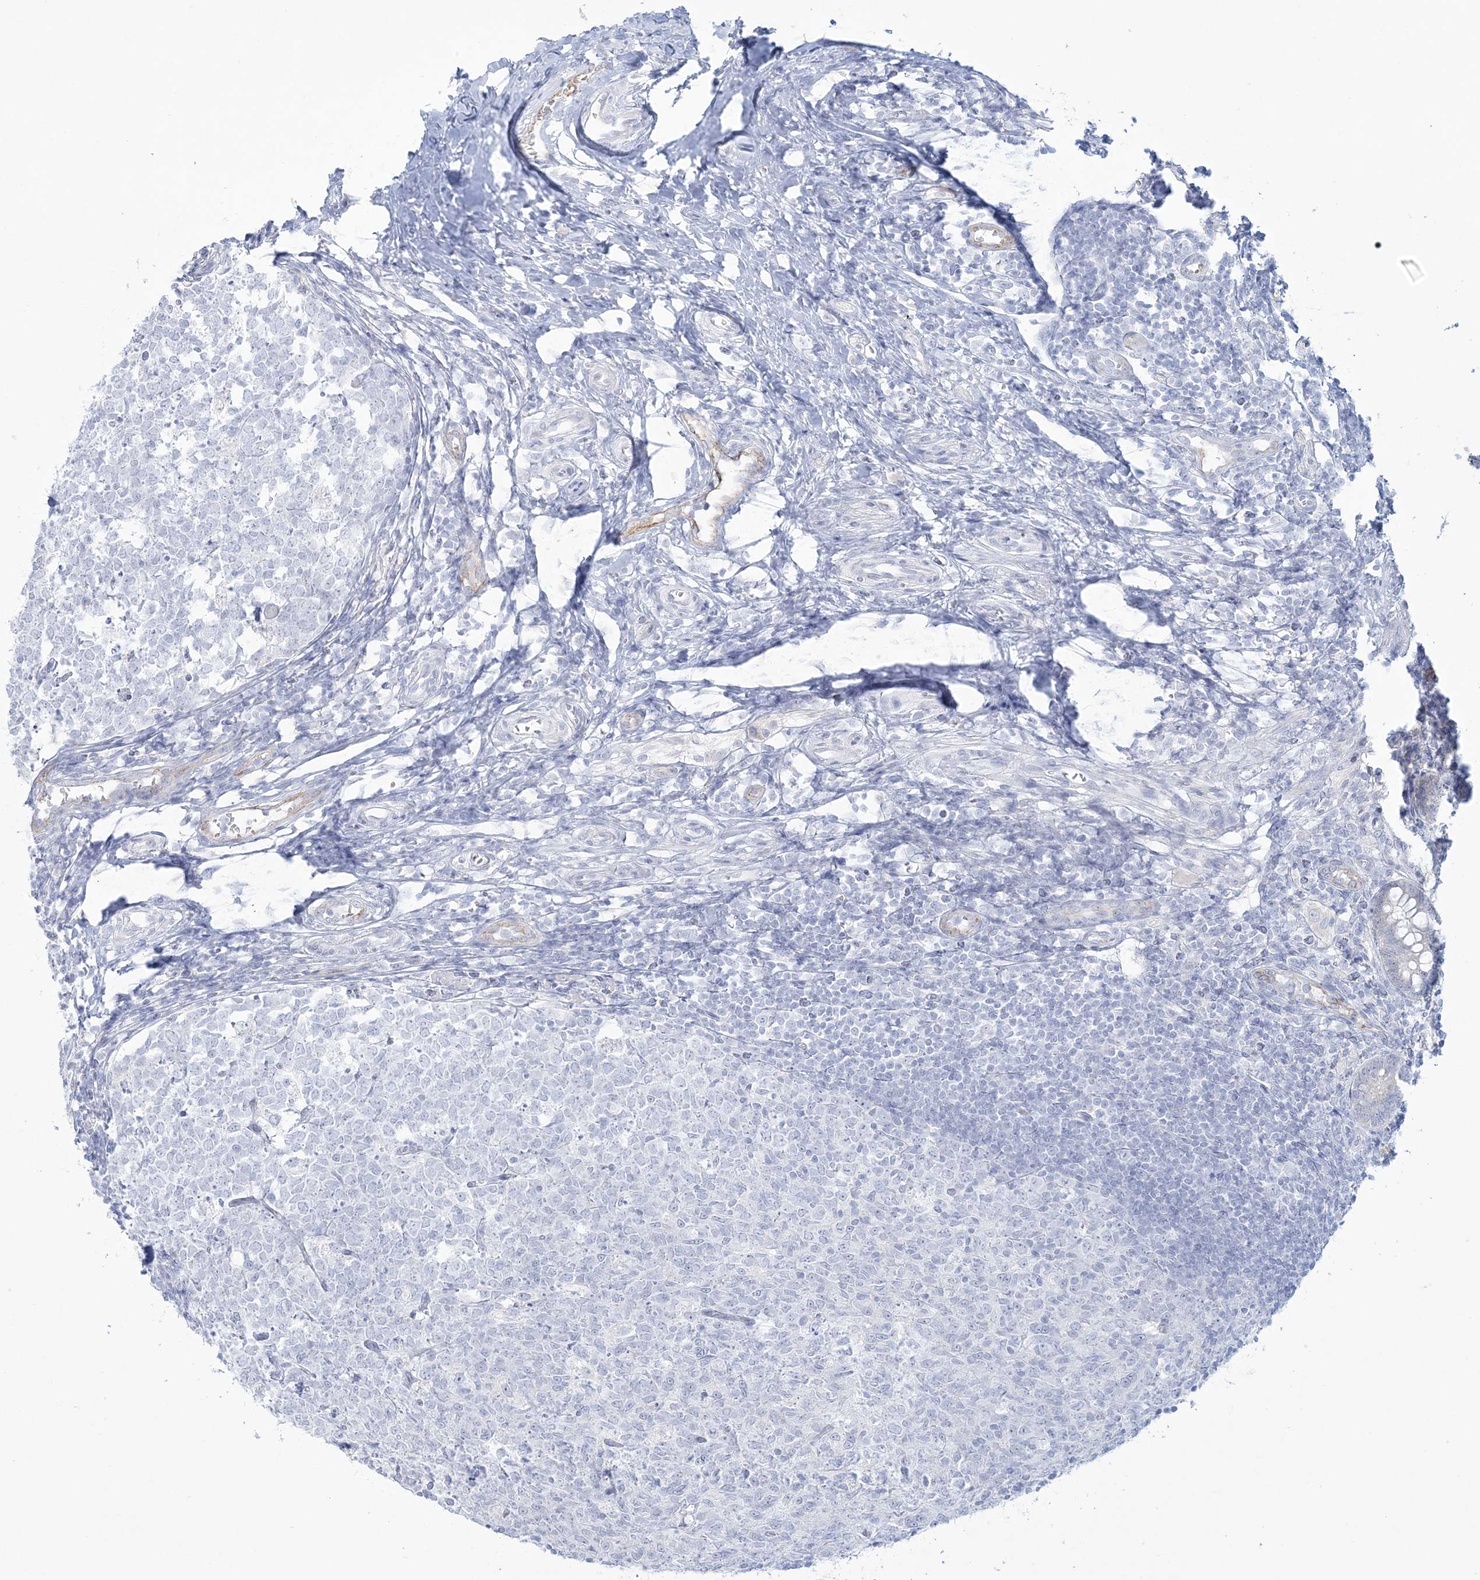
{"staining": {"intensity": "negative", "quantity": "none", "location": "none"}, "tissue": "appendix", "cell_type": "Glandular cells", "image_type": "normal", "snomed": [{"axis": "morphology", "description": "Normal tissue, NOS"}, {"axis": "topography", "description": "Appendix"}], "caption": "The immunohistochemistry (IHC) histopathology image has no significant staining in glandular cells of appendix. (Brightfield microscopy of DAB (3,3'-diaminobenzidine) immunohistochemistry (IHC) at high magnification).", "gene": "ENSG00000288637", "patient": {"sex": "male", "age": 14}}